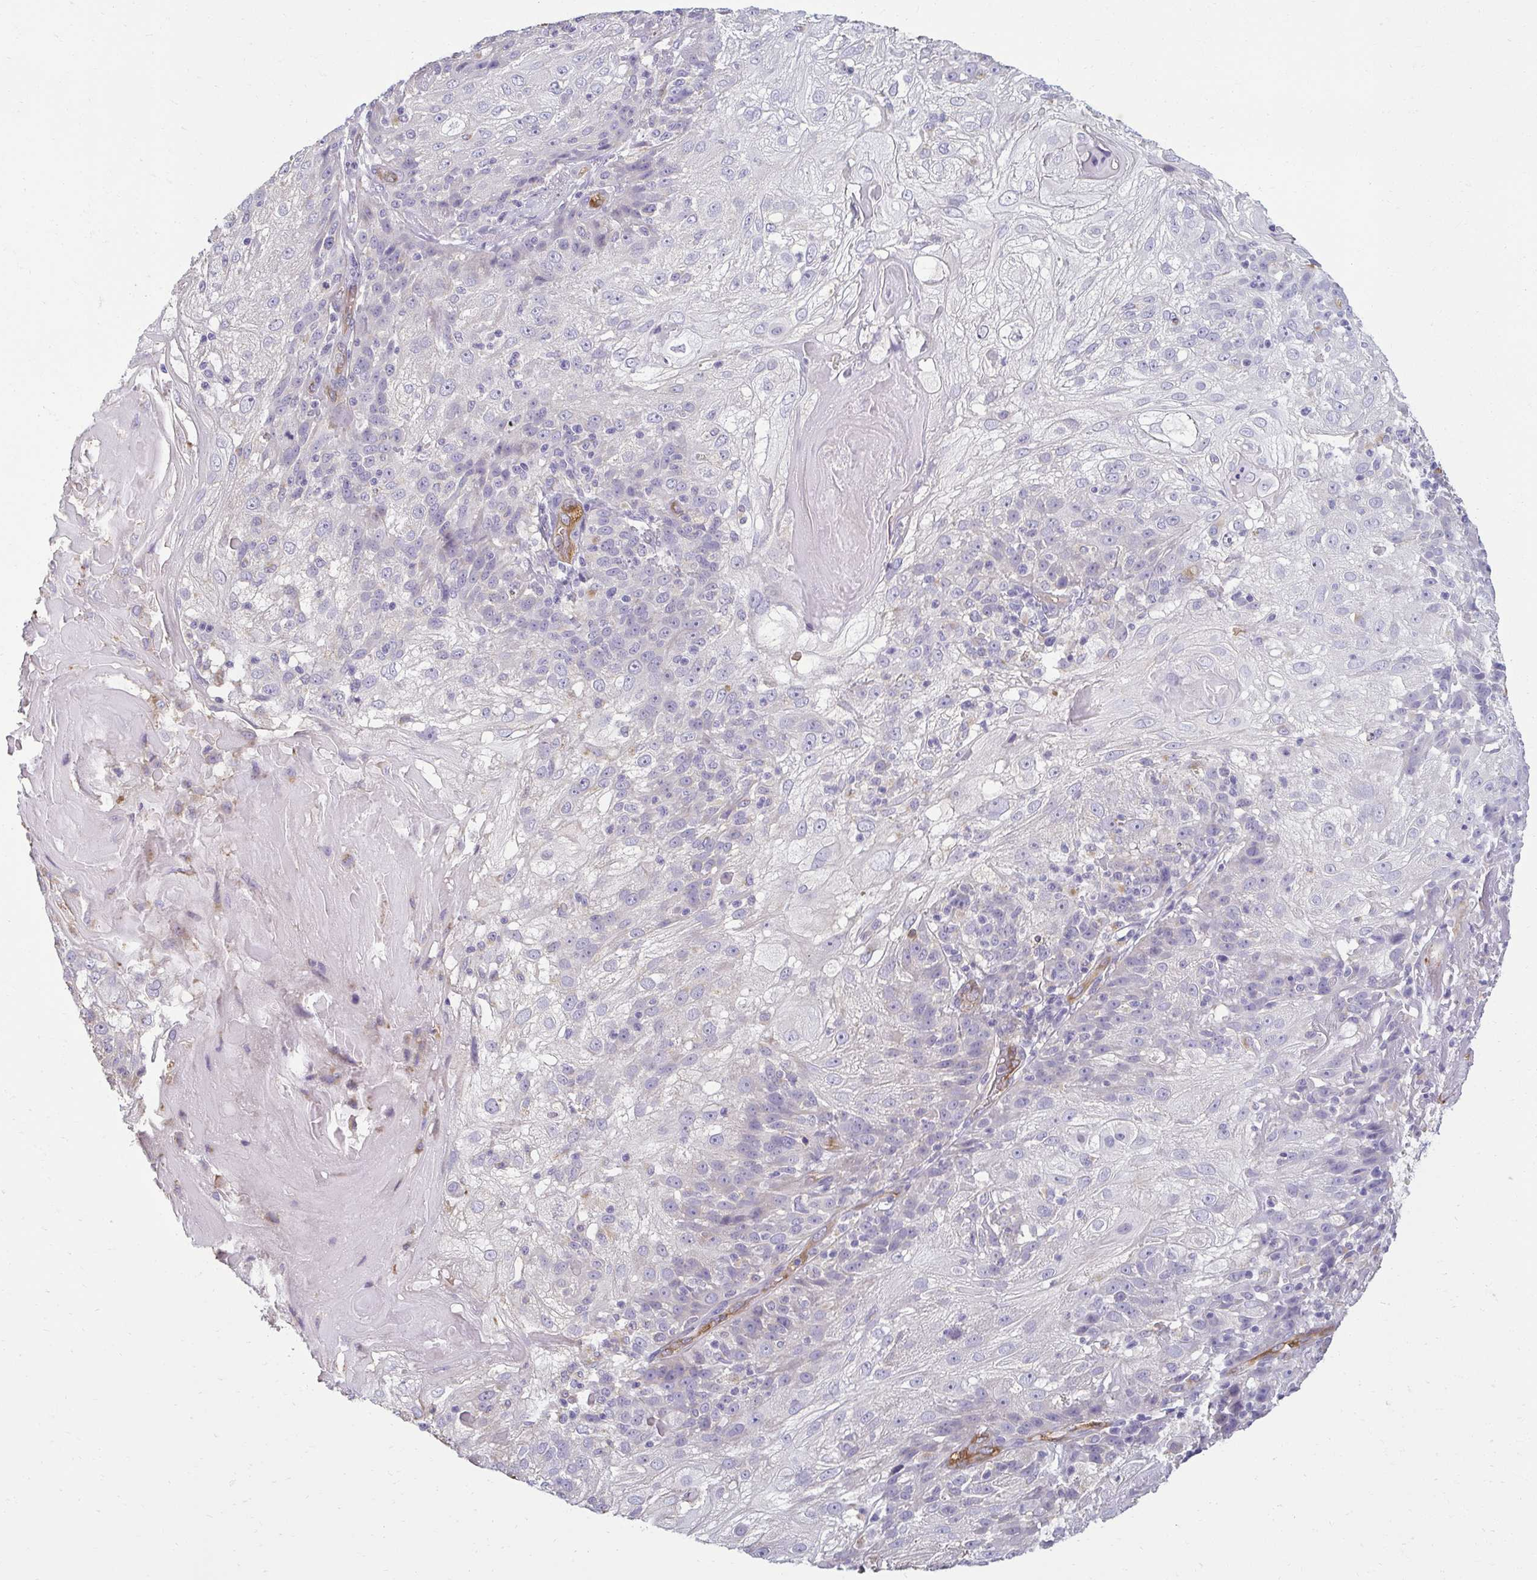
{"staining": {"intensity": "negative", "quantity": "none", "location": "none"}, "tissue": "skin cancer", "cell_type": "Tumor cells", "image_type": "cancer", "snomed": [{"axis": "morphology", "description": "Normal tissue, NOS"}, {"axis": "morphology", "description": "Squamous cell carcinoma, NOS"}, {"axis": "topography", "description": "Skin"}], "caption": "The micrograph reveals no staining of tumor cells in skin cancer.", "gene": "PDE2A", "patient": {"sex": "female", "age": 83}}